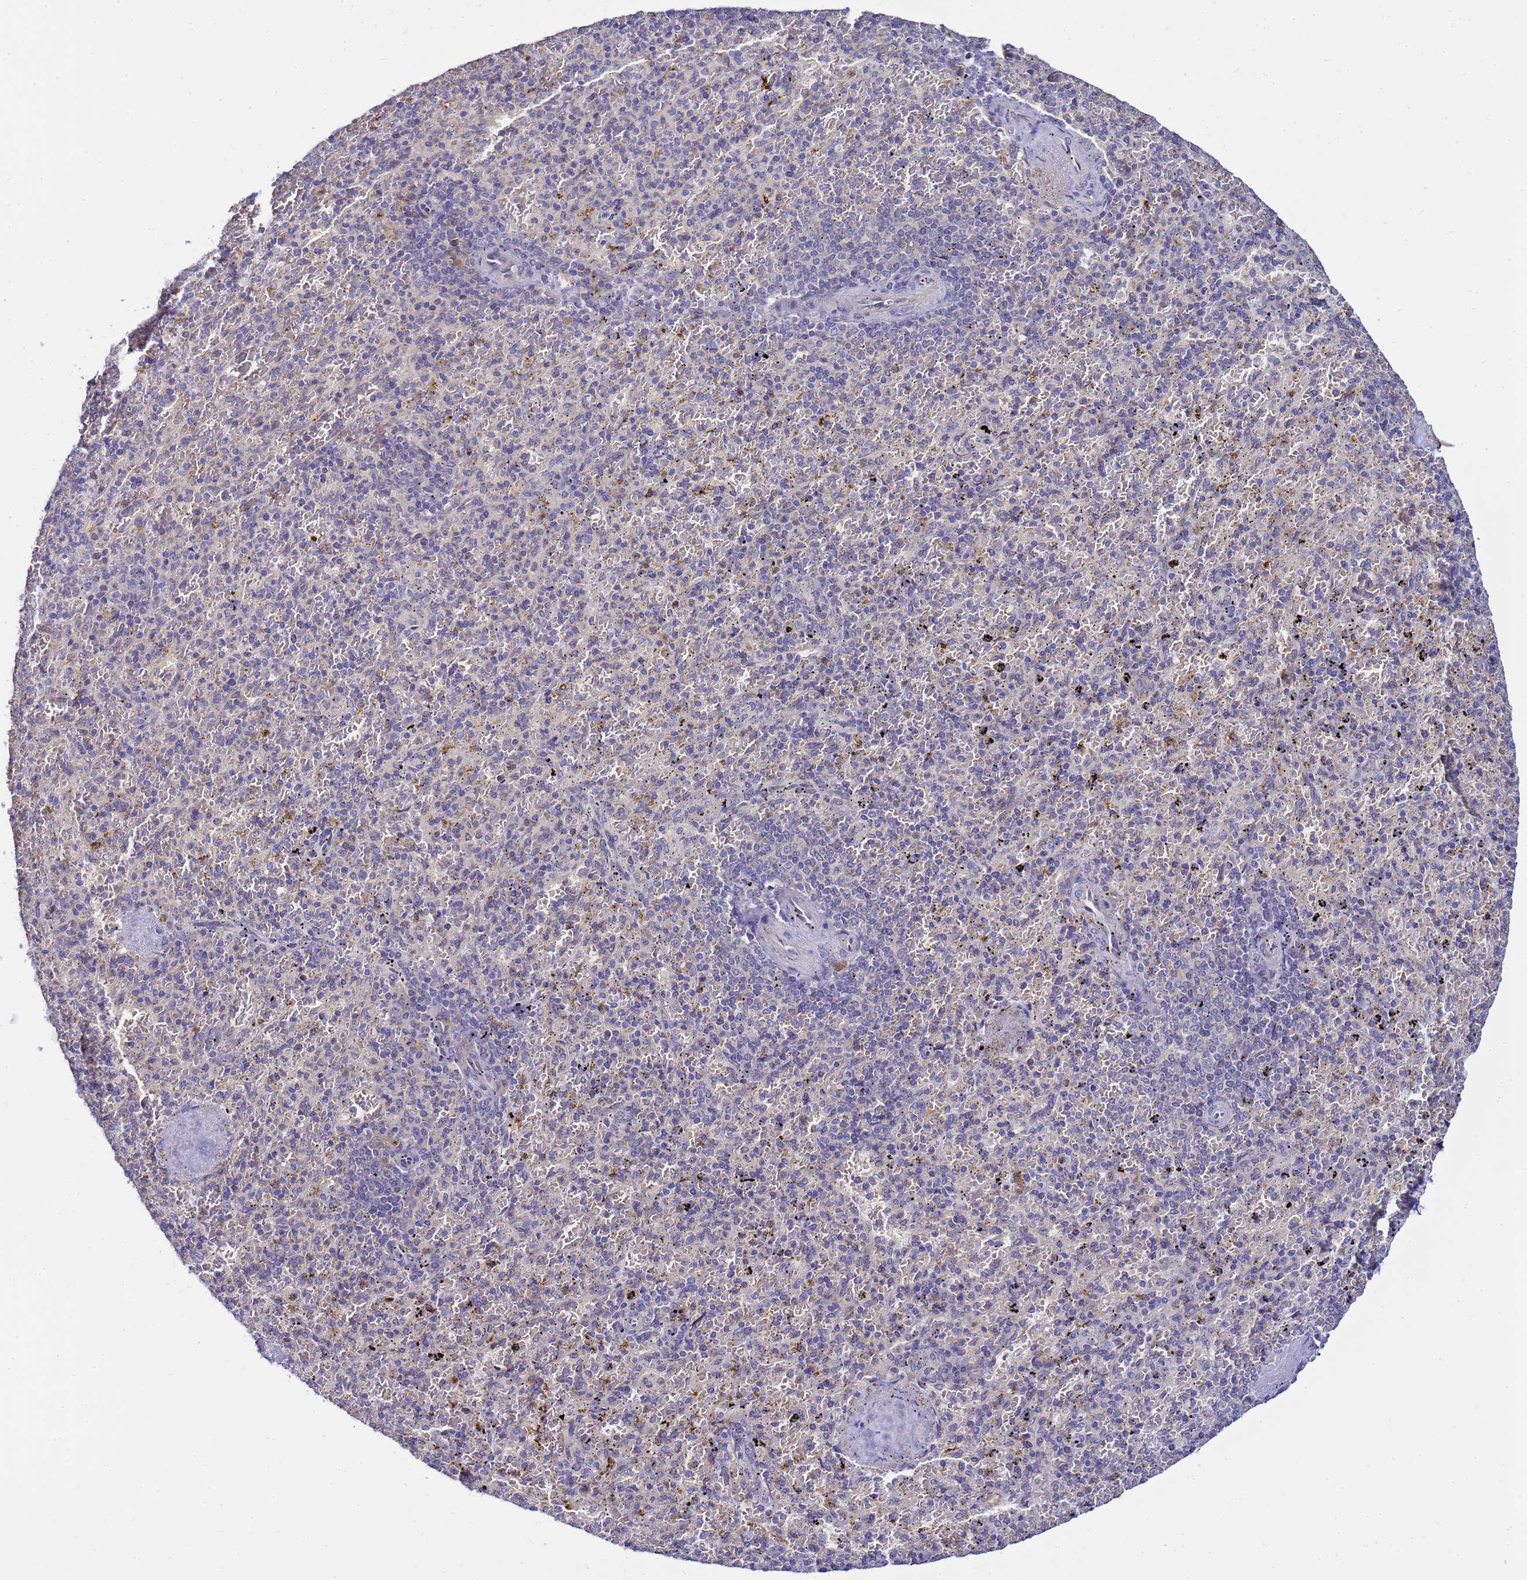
{"staining": {"intensity": "negative", "quantity": "none", "location": "none"}, "tissue": "spleen", "cell_type": "Cells in red pulp", "image_type": "normal", "snomed": [{"axis": "morphology", "description": "Normal tissue, NOS"}, {"axis": "topography", "description": "Spleen"}], "caption": "Spleen stained for a protein using IHC shows no staining cells in red pulp.", "gene": "TBCD", "patient": {"sex": "male", "age": 82}}